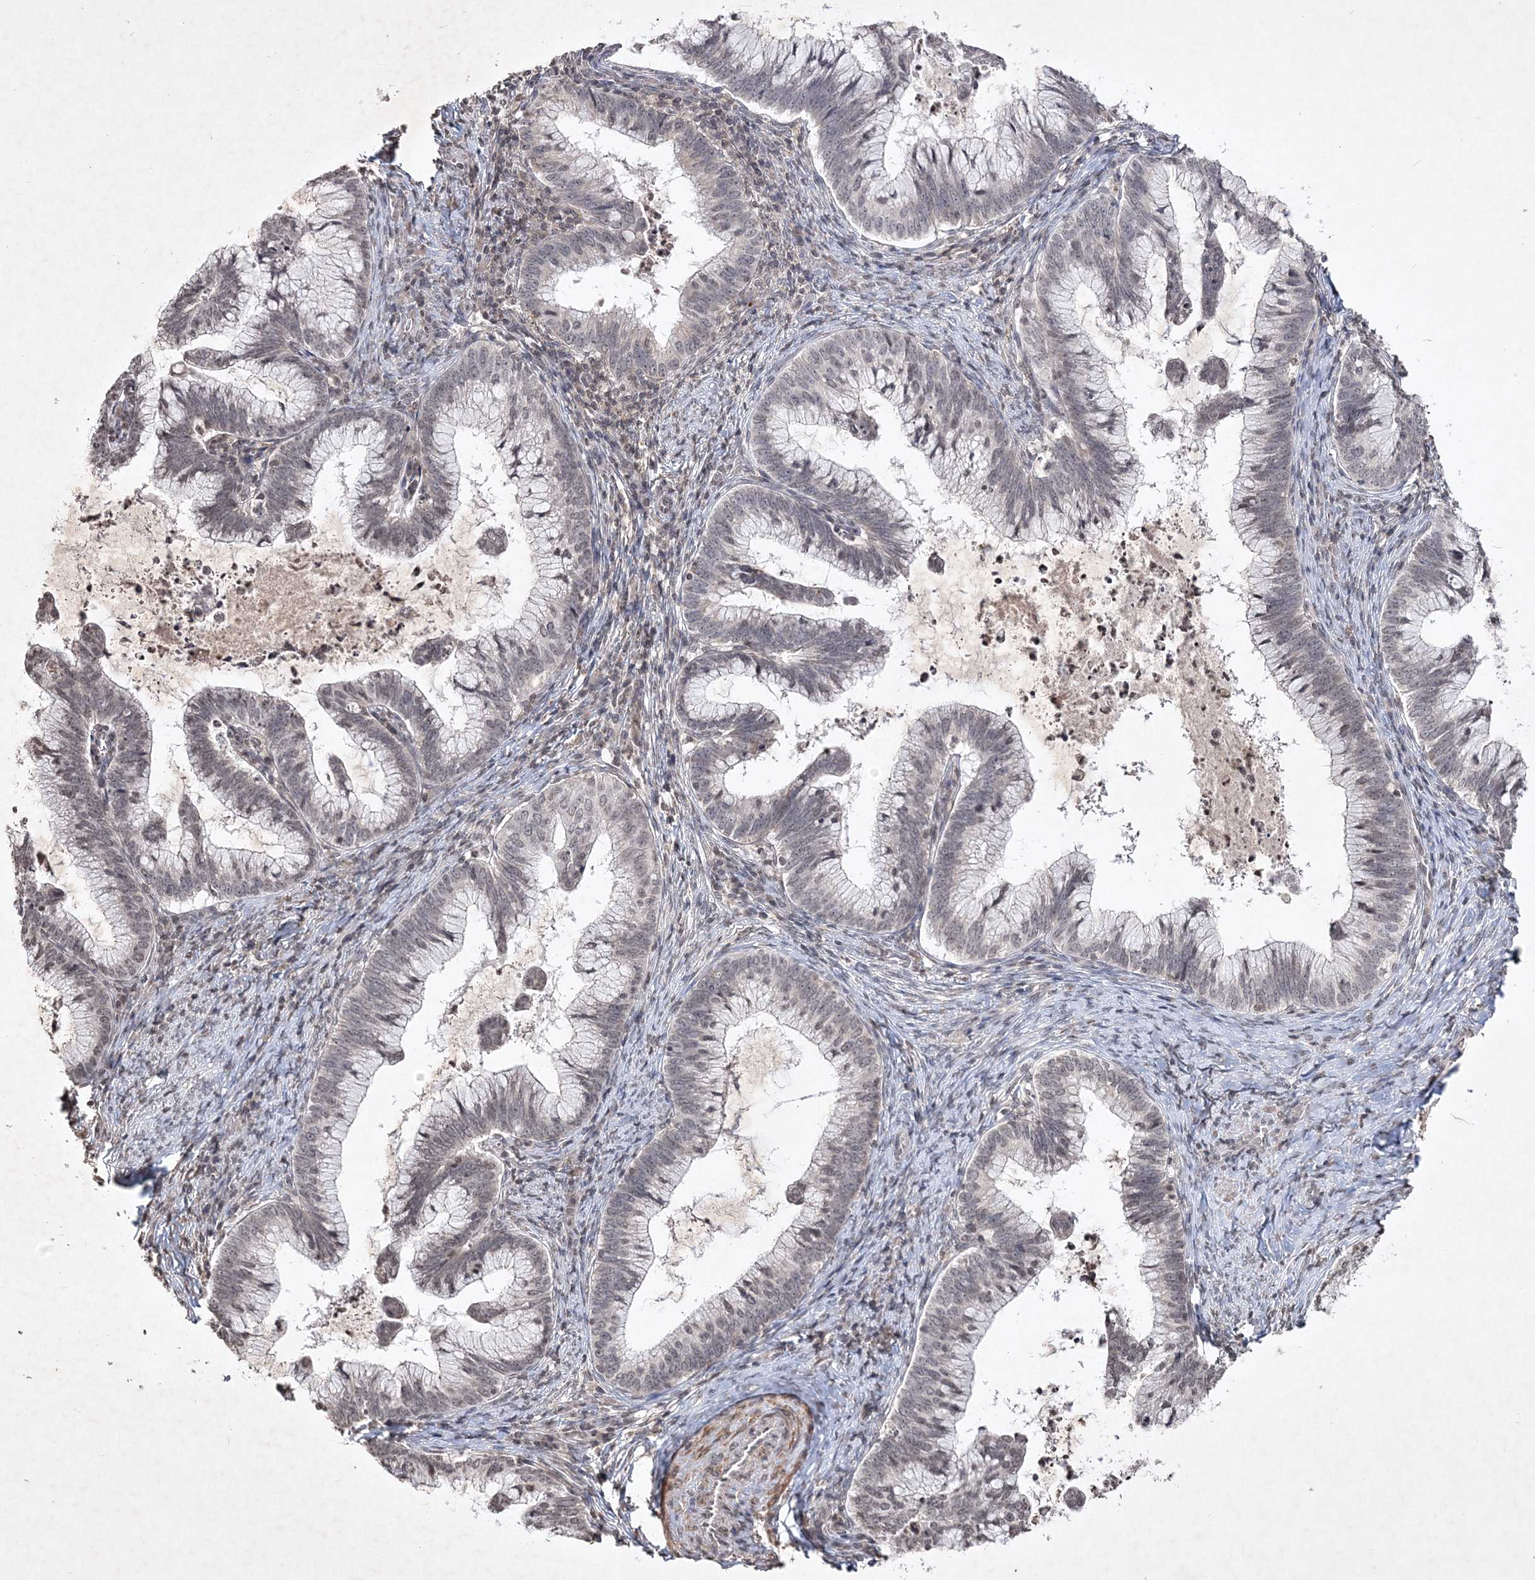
{"staining": {"intensity": "weak", "quantity": "25%-75%", "location": "nuclear"}, "tissue": "cervical cancer", "cell_type": "Tumor cells", "image_type": "cancer", "snomed": [{"axis": "morphology", "description": "Adenocarcinoma, NOS"}, {"axis": "topography", "description": "Cervix"}], "caption": "Approximately 25%-75% of tumor cells in human adenocarcinoma (cervical) demonstrate weak nuclear protein positivity as visualized by brown immunohistochemical staining.", "gene": "SOWAHB", "patient": {"sex": "female", "age": 36}}